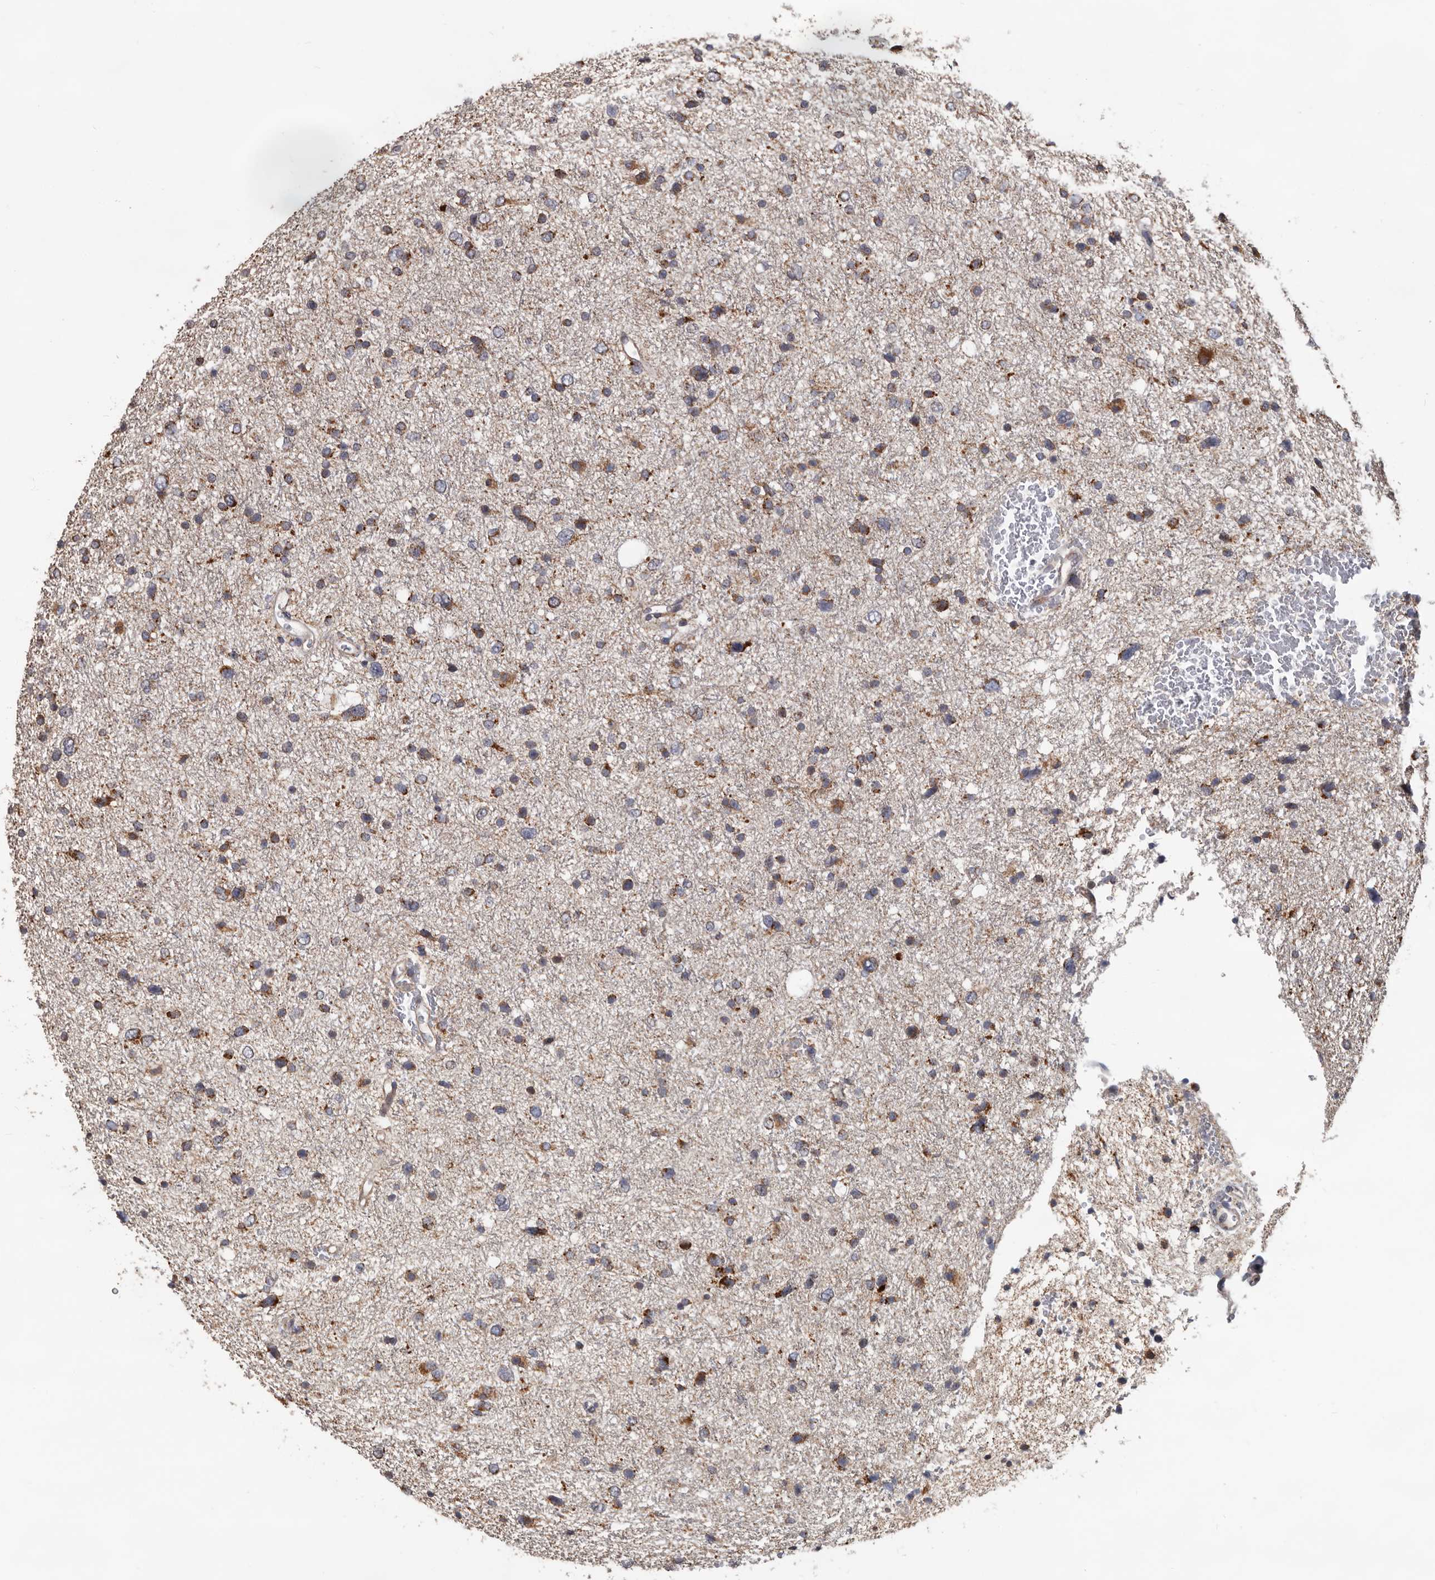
{"staining": {"intensity": "weak", "quantity": "25%-75%", "location": "cytoplasmic/membranous"}, "tissue": "glioma", "cell_type": "Tumor cells", "image_type": "cancer", "snomed": [{"axis": "morphology", "description": "Glioma, malignant, Low grade"}, {"axis": "topography", "description": "Brain"}], "caption": "A photomicrograph showing weak cytoplasmic/membranous staining in about 25%-75% of tumor cells in glioma, as visualized by brown immunohistochemical staining.", "gene": "MRPL18", "patient": {"sex": "female", "age": 37}}